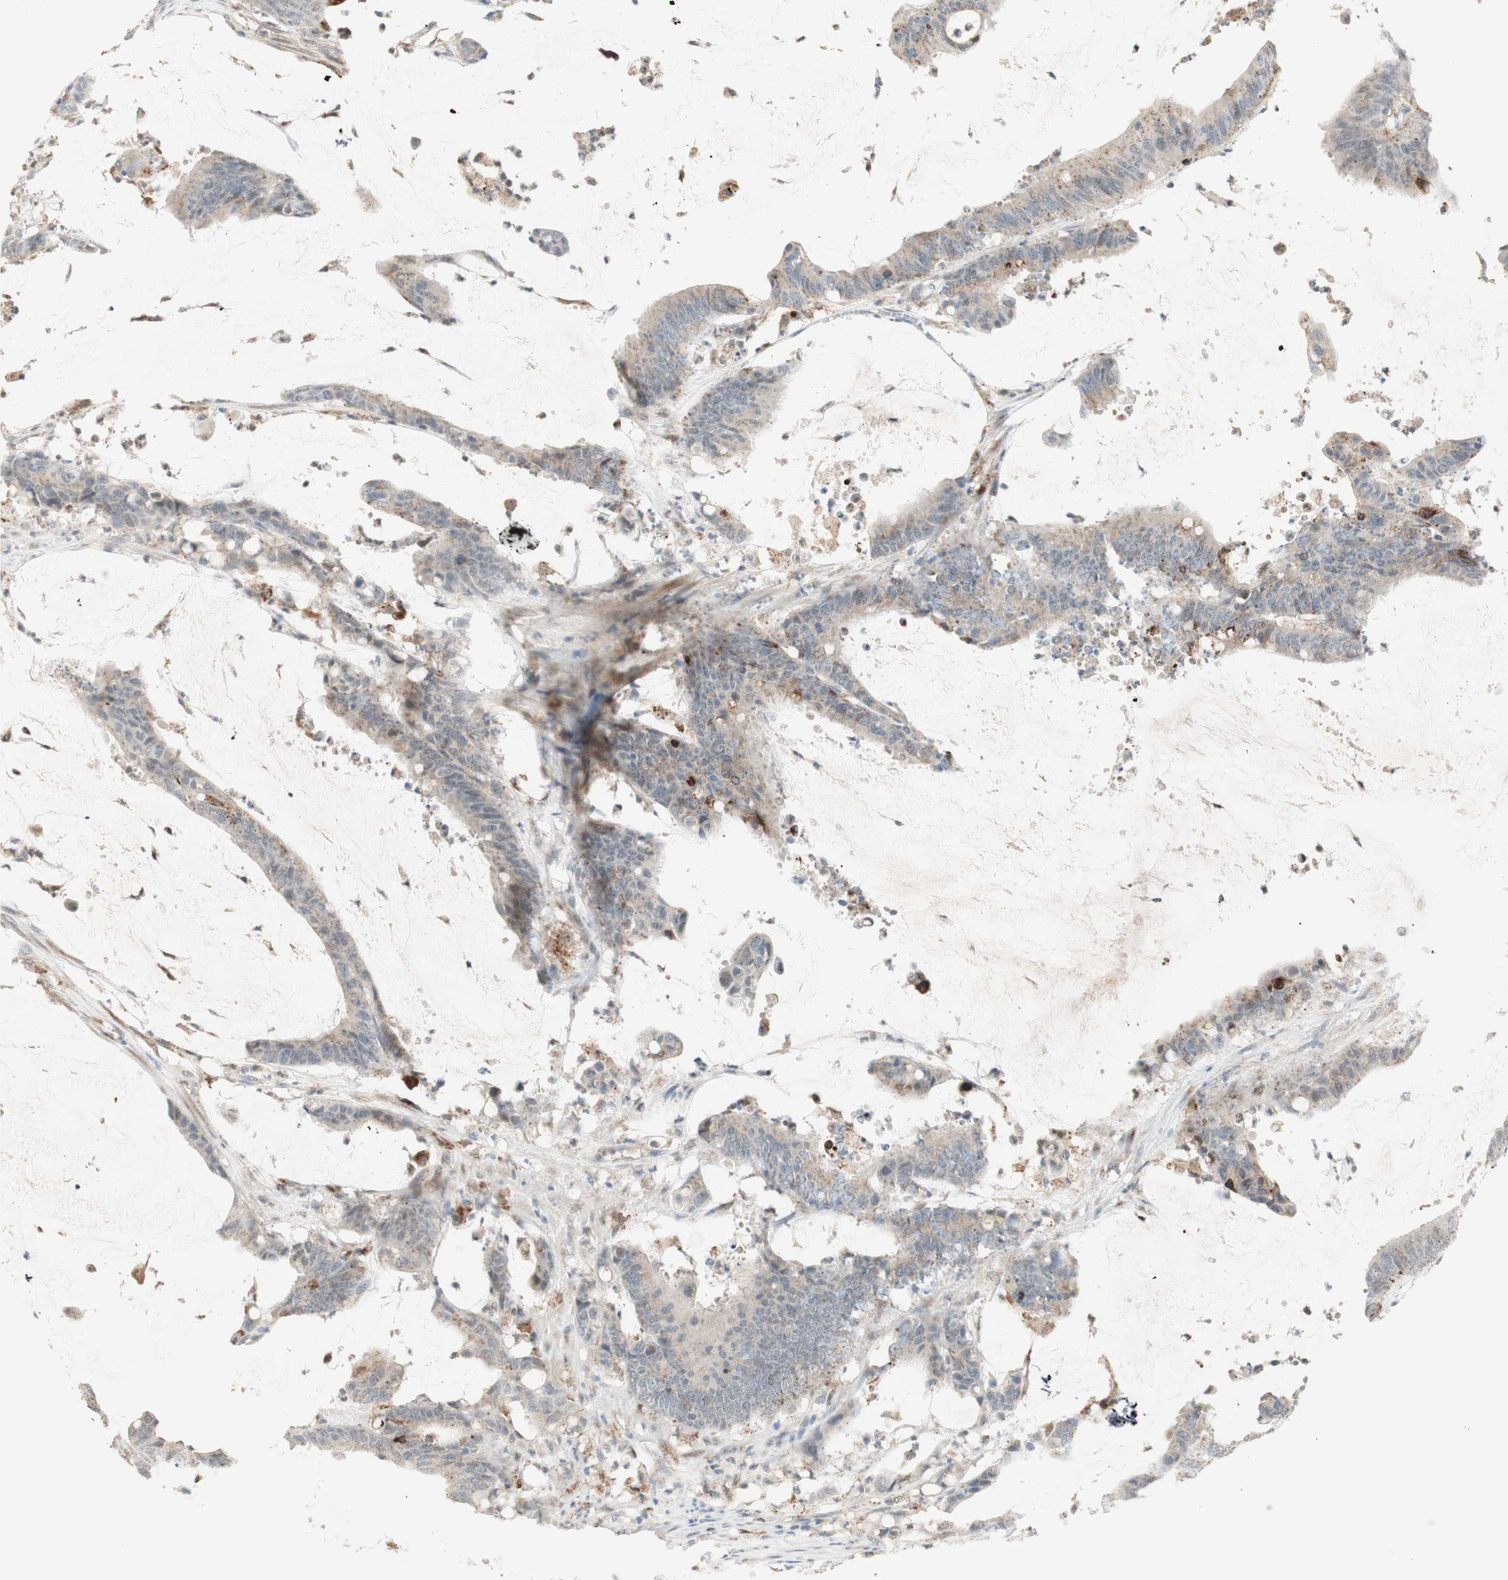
{"staining": {"intensity": "weak", "quantity": "25%-75%", "location": "cytoplasmic/membranous"}, "tissue": "colorectal cancer", "cell_type": "Tumor cells", "image_type": "cancer", "snomed": [{"axis": "morphology", "description": "Adenocarcinoma, NOS"}, {"axis": "topography", "description": "Rectum"}], "caption": "The photomicrograph shows a brown stain indicating the presence of a protein in the cytoplasmic/membranous of tumor cells in adenocarcinoma (colorectal).", "gene": "GAPT", "patient": {"sex": "female", "age": 66}}